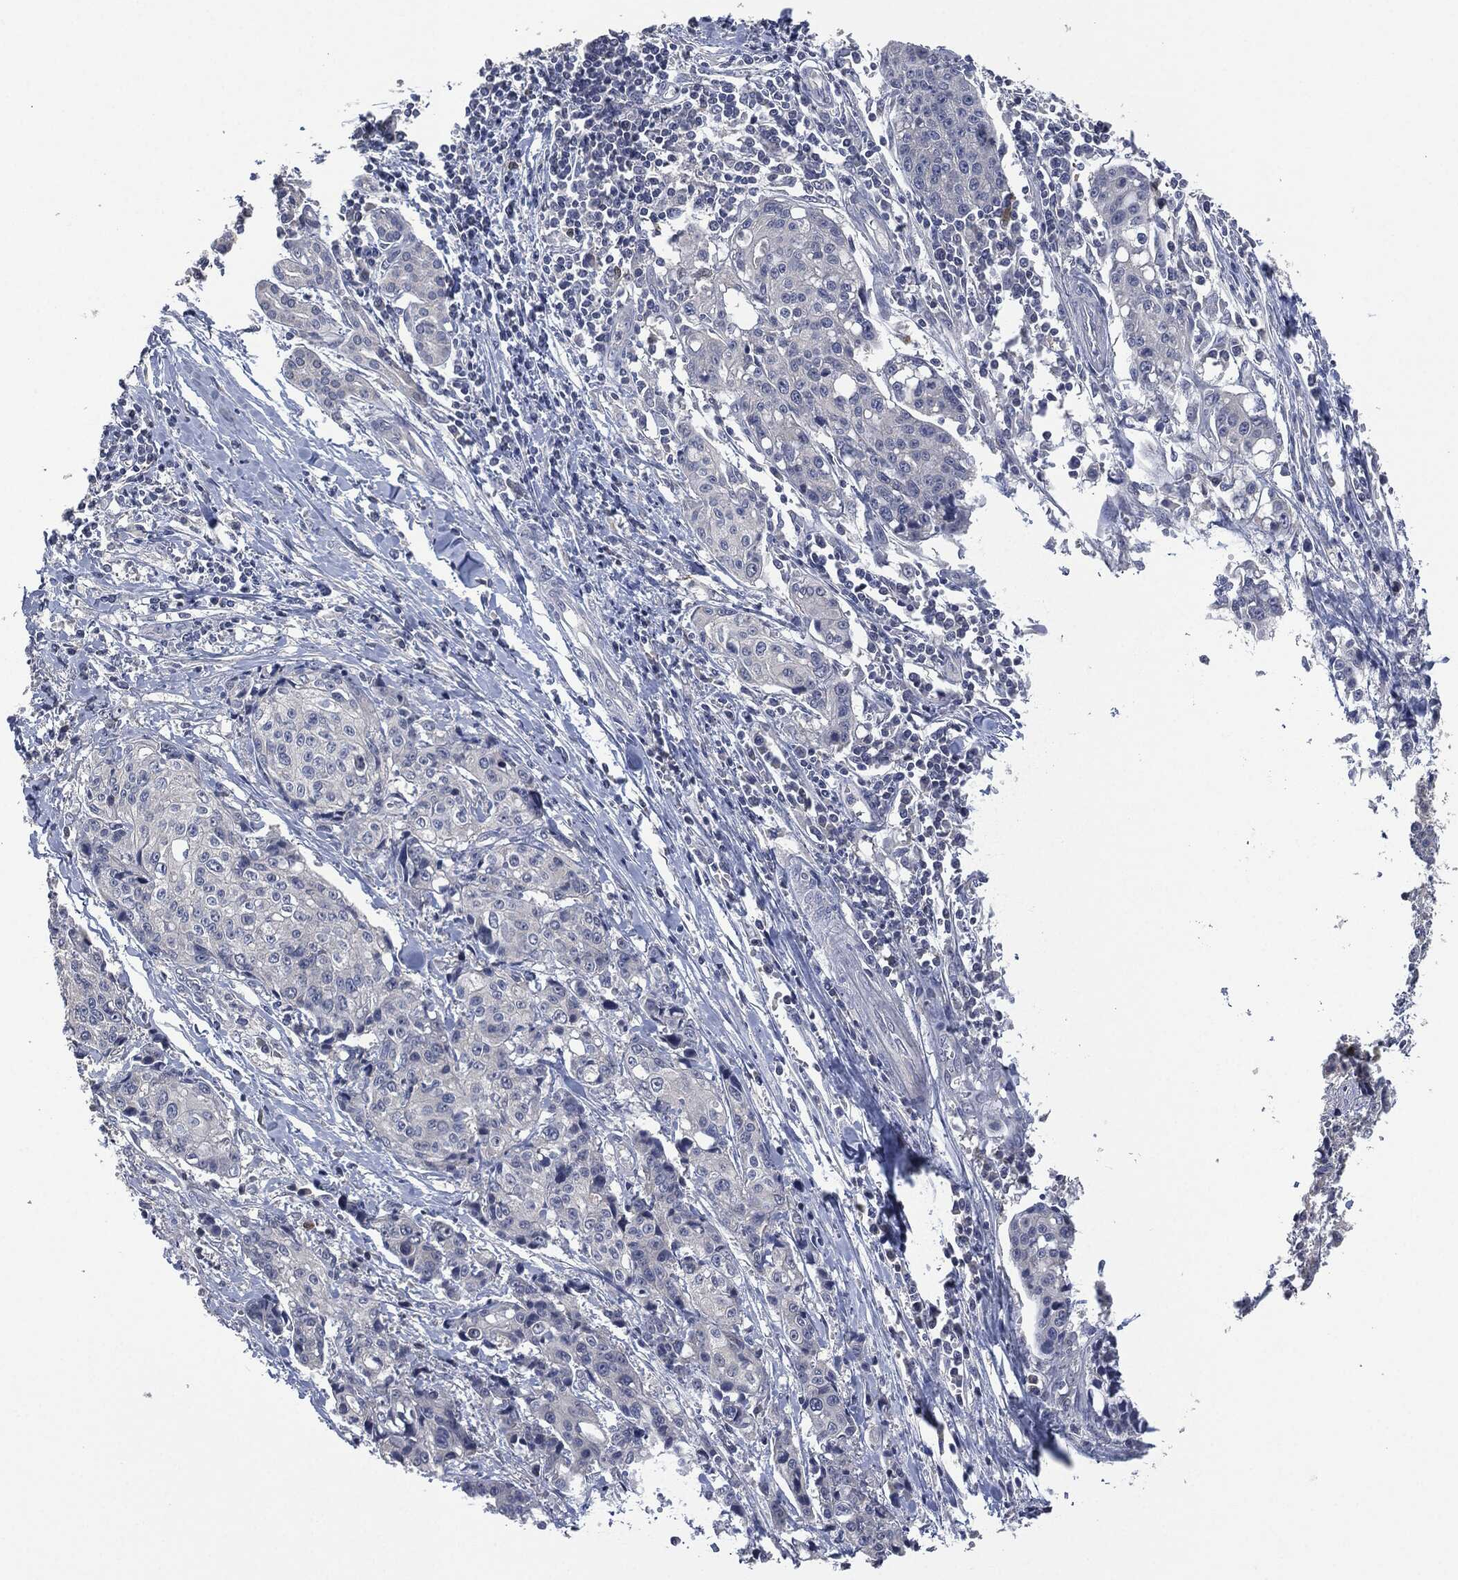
{"staining": {"intensity": "negative", "quantity": "none", "location": "none"}, "tissue": "pancreatic cancer", "cell_type": "Tumor cells", "image_type": "cancer", "snomed": [{"axis": "morphology", "description": "Adenocarcinoma, NOS"}, {"axis": "topography", "description": "Pancreas"}], "caption": "Immunohistochemistry photomicrograph of neoplastic tissue: human adenocarcinoma (pancreatic) stained with DAB (3,3'-diaminobenzidine) displays no significant protein positivity in tumor cells.", "gene": "IL1RN", "patient": {"sex": "male", "age": 64}}